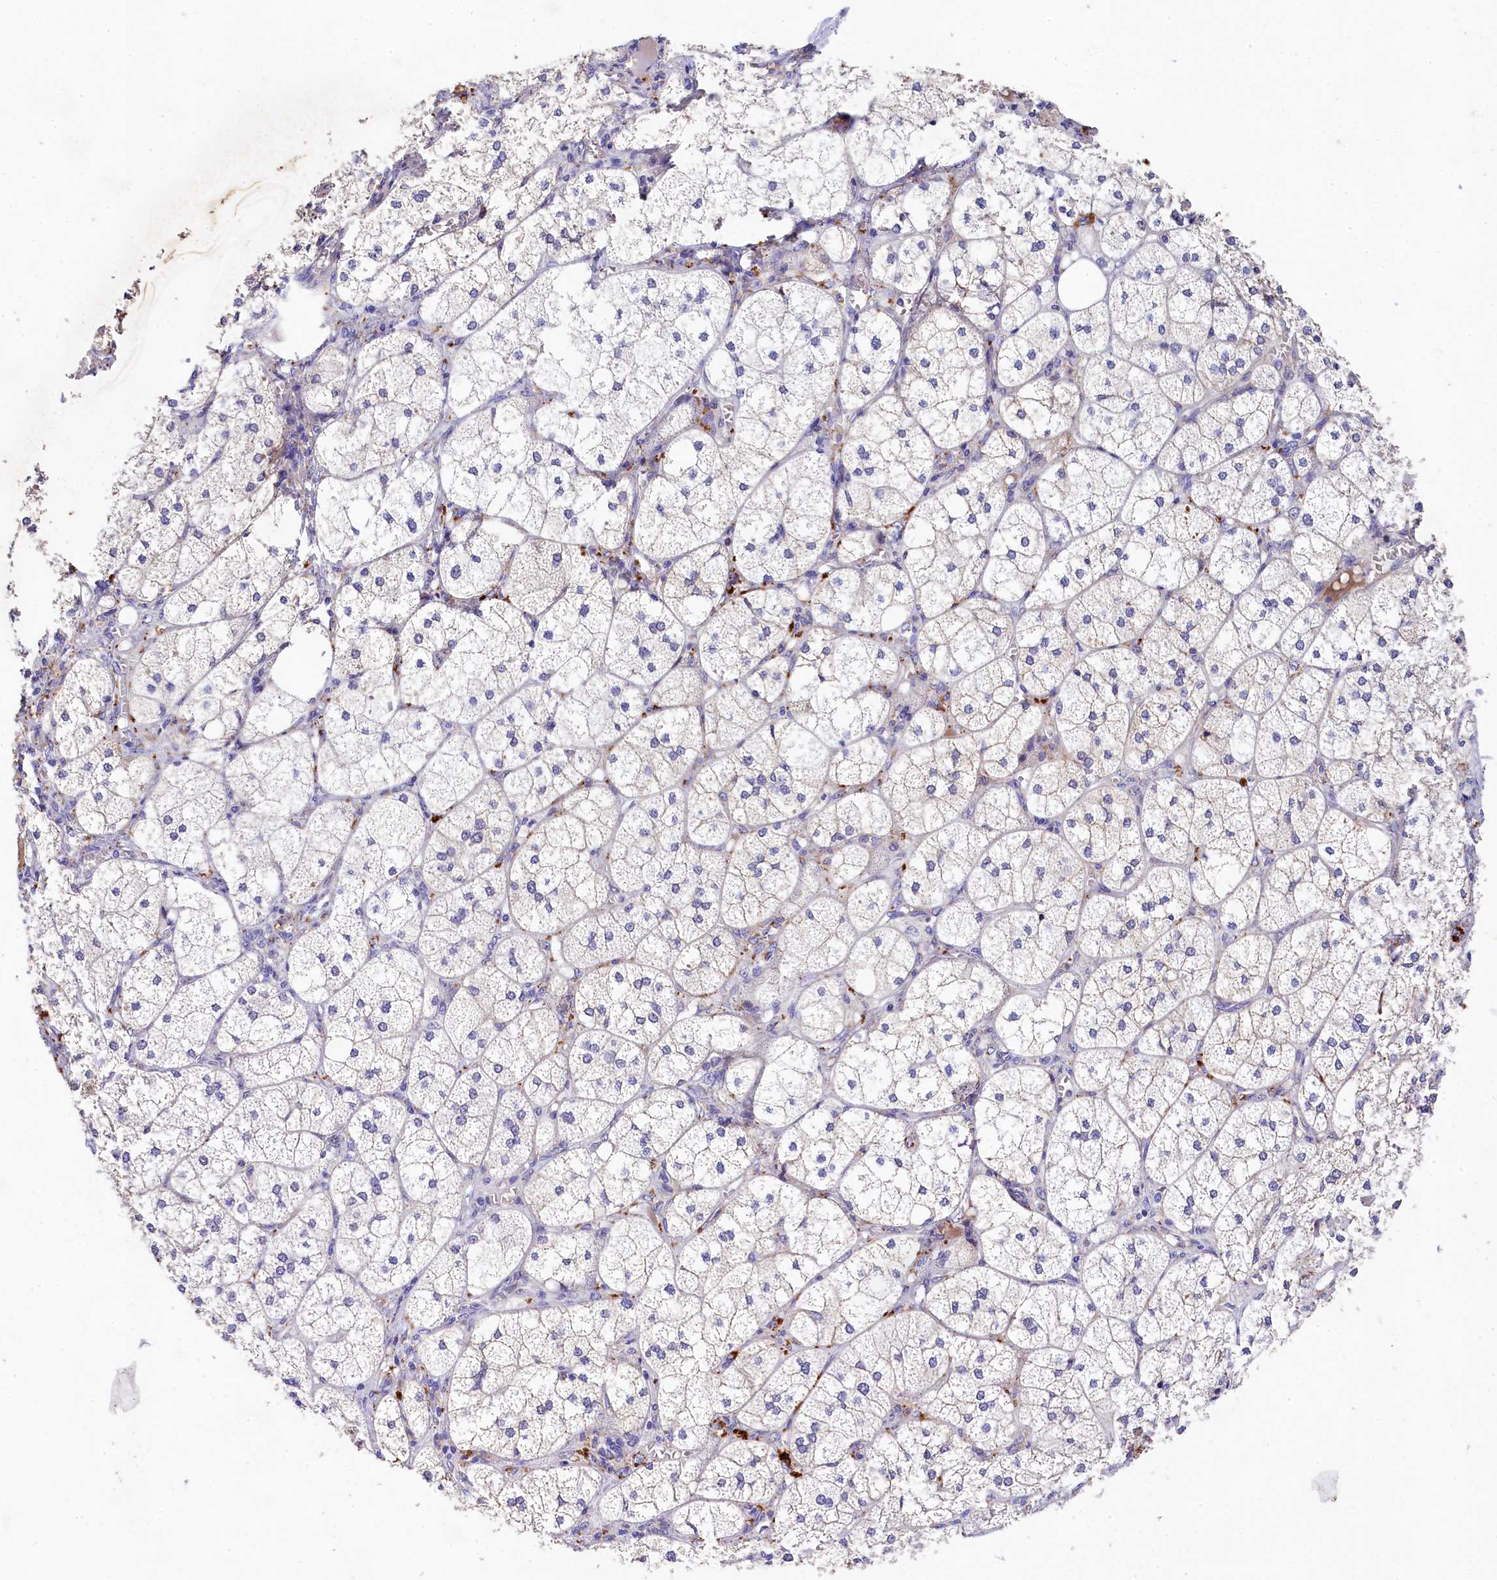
{"staining": {"intensity": "weak", "quantity": "<25%", "location": "cytoplasmic/membranous"}, "tissue": "adrenal gland", "cell_type": "Glandular cells", "image_type": "normal", "snomed": [{"axis": "morphology", "description": "Normal tissue, NOS"}, {"axis": "topography", "description": "Adrenal gland"}], "caption": "A high-resolution histopathology image shows immunohistochemistry staining of unremarkable adrenal gland, which demonstrates no significant expression in glandular cells. The staining was performed using DAB (3,3'-diaminobenzidine) to visualize the protein expression in brown, while the nuclei were stained in blue with hematoxylin (Magnification: 20x).", "gene": "FXYD6", "patient": {"sex": "female", "age": 61}}